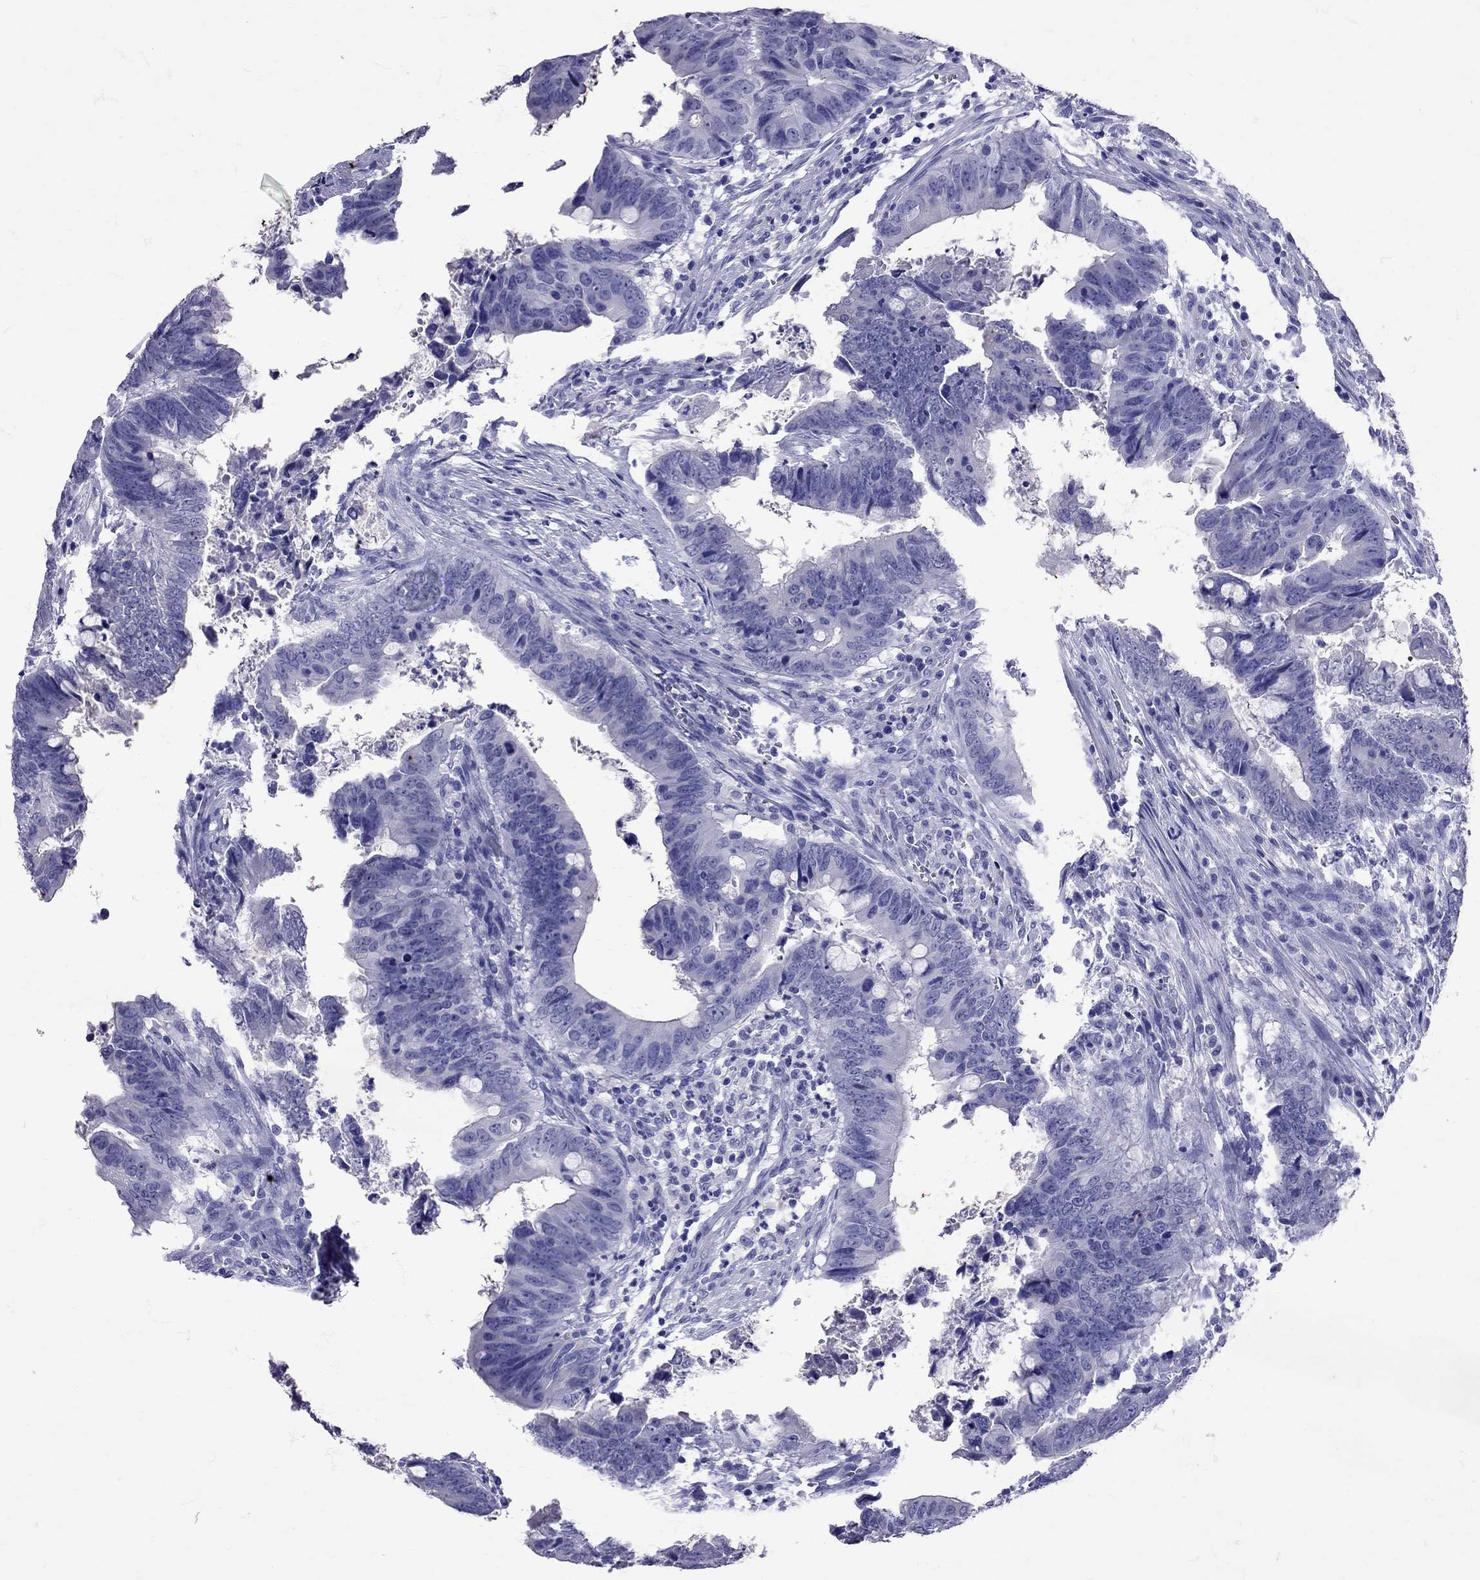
{"staining": {"intensity": "negative", "quantity": "none", "location": "none"}, "tissue": "colorectal cancer", "cell_type": "Tumor cells", "image_type": "cancer", "snomed": [{"axis": "morphology", "description": "Adenocarcinoma, NOS"}, {"axis": "topography", "description": "Colon"}], "caption": "Tumor cells show no significant protein staining in colorectal cancer (adenocarcinoma).", "gene": "AVP", "patient": {"sex": "female", "age": 82}}